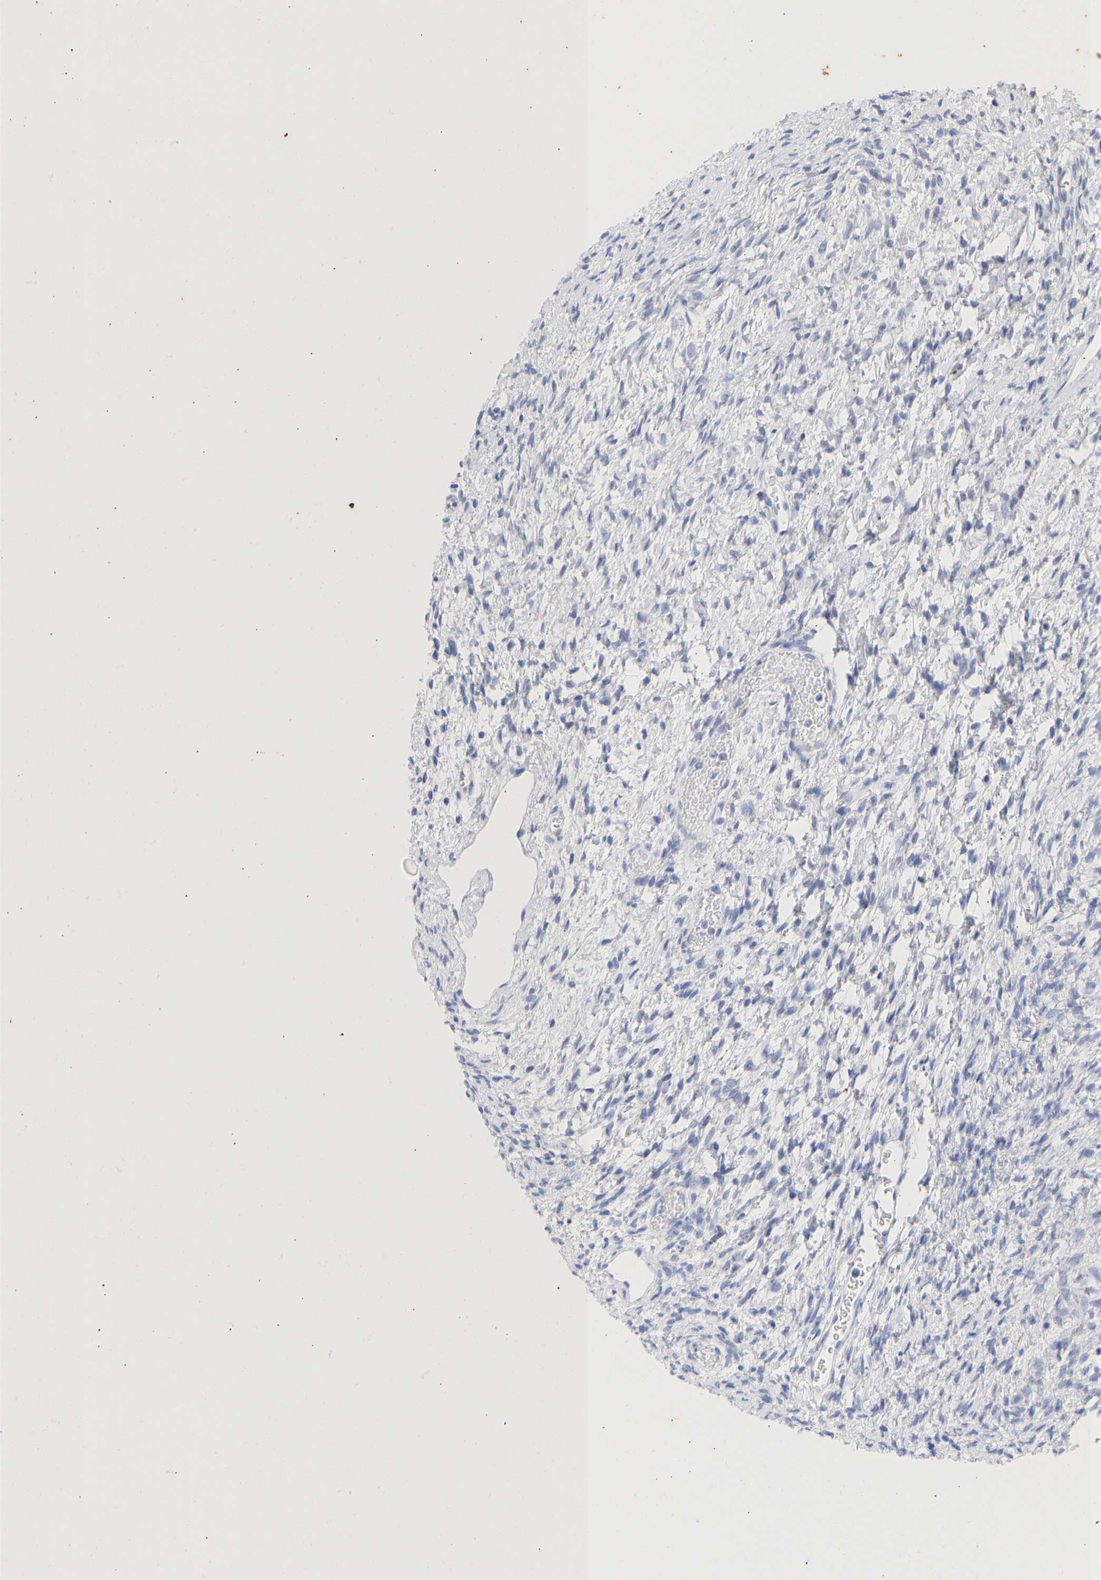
{"staining": {"intensity": "negative", "quantity": "none", "location": "none"}, "tissue": "ovary", "cell_type": "Follicle cells", "image_type": "normal", "snomed": [{"axis": "morphology", "description": "Normal tissue, NOS"}, {"axis": "topography", "description": "Ovary"}], "caption": "Micrograph shows no protein staining in follicle cells of benign ovary. Nuclei are stained in blue.", "gene": "KRT1", "patient": {"sex": "female", "age": 33}}